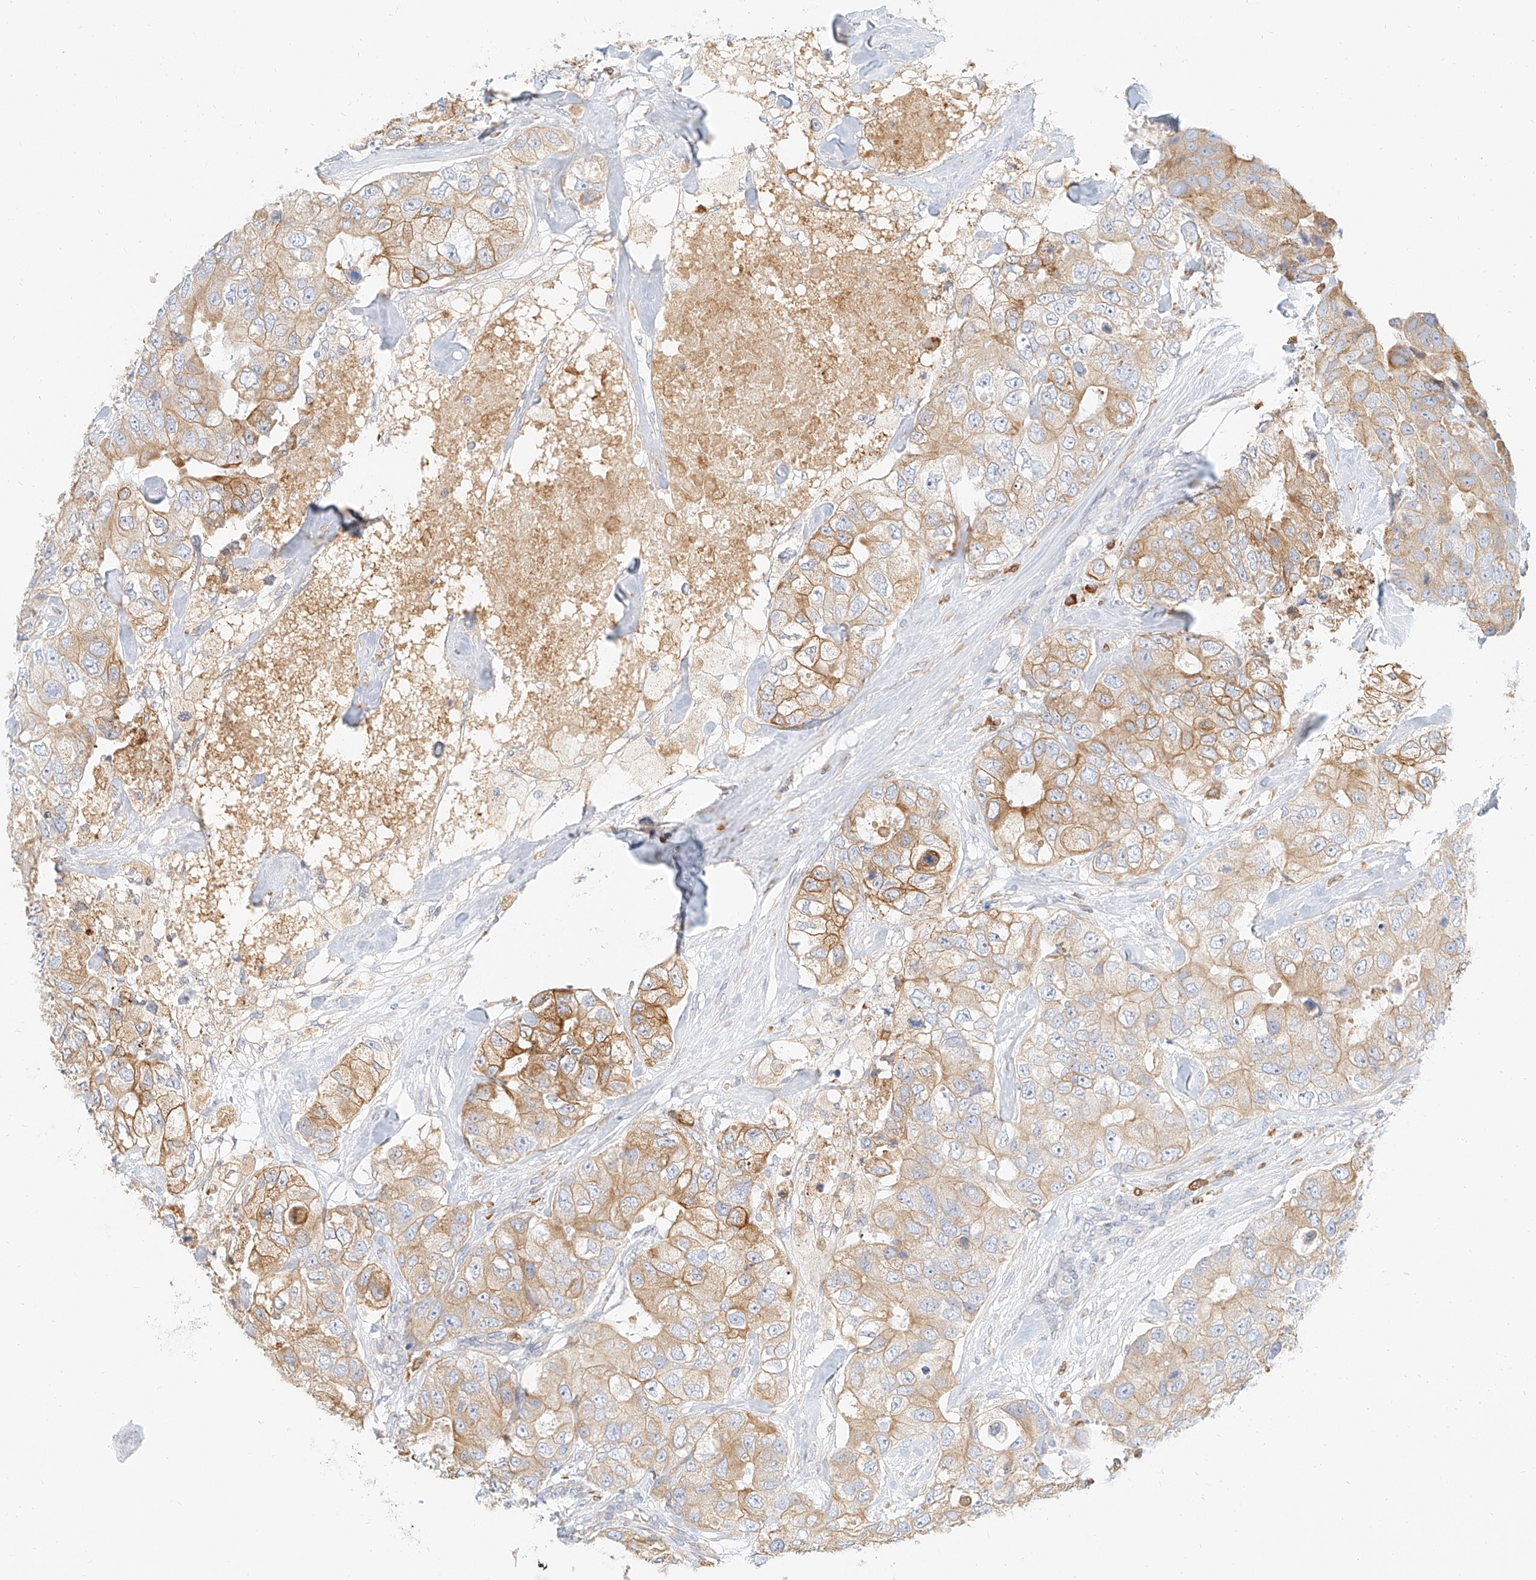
{"staining": {"intensity": "moderate", "quantity": "25%-75%", "location": "cytoplasmic/membranous"}, "tissue": "breast cancer", "cell_type": "Tumor cells", "image_type": "cancer", "snomed": [{"axis": "morphology", "description": "Duct carcinoma"}, {"axis": "topography", "description": "Breast"}], "caption": "Protein staining exhibits moderate cytoplasmic/membranous staining in approximately 25%-75% of tumor cells in invasive ductal carcinoma (breast).", "gene": "DHRS7", "patient": {"sex": "female", "age": 62}}